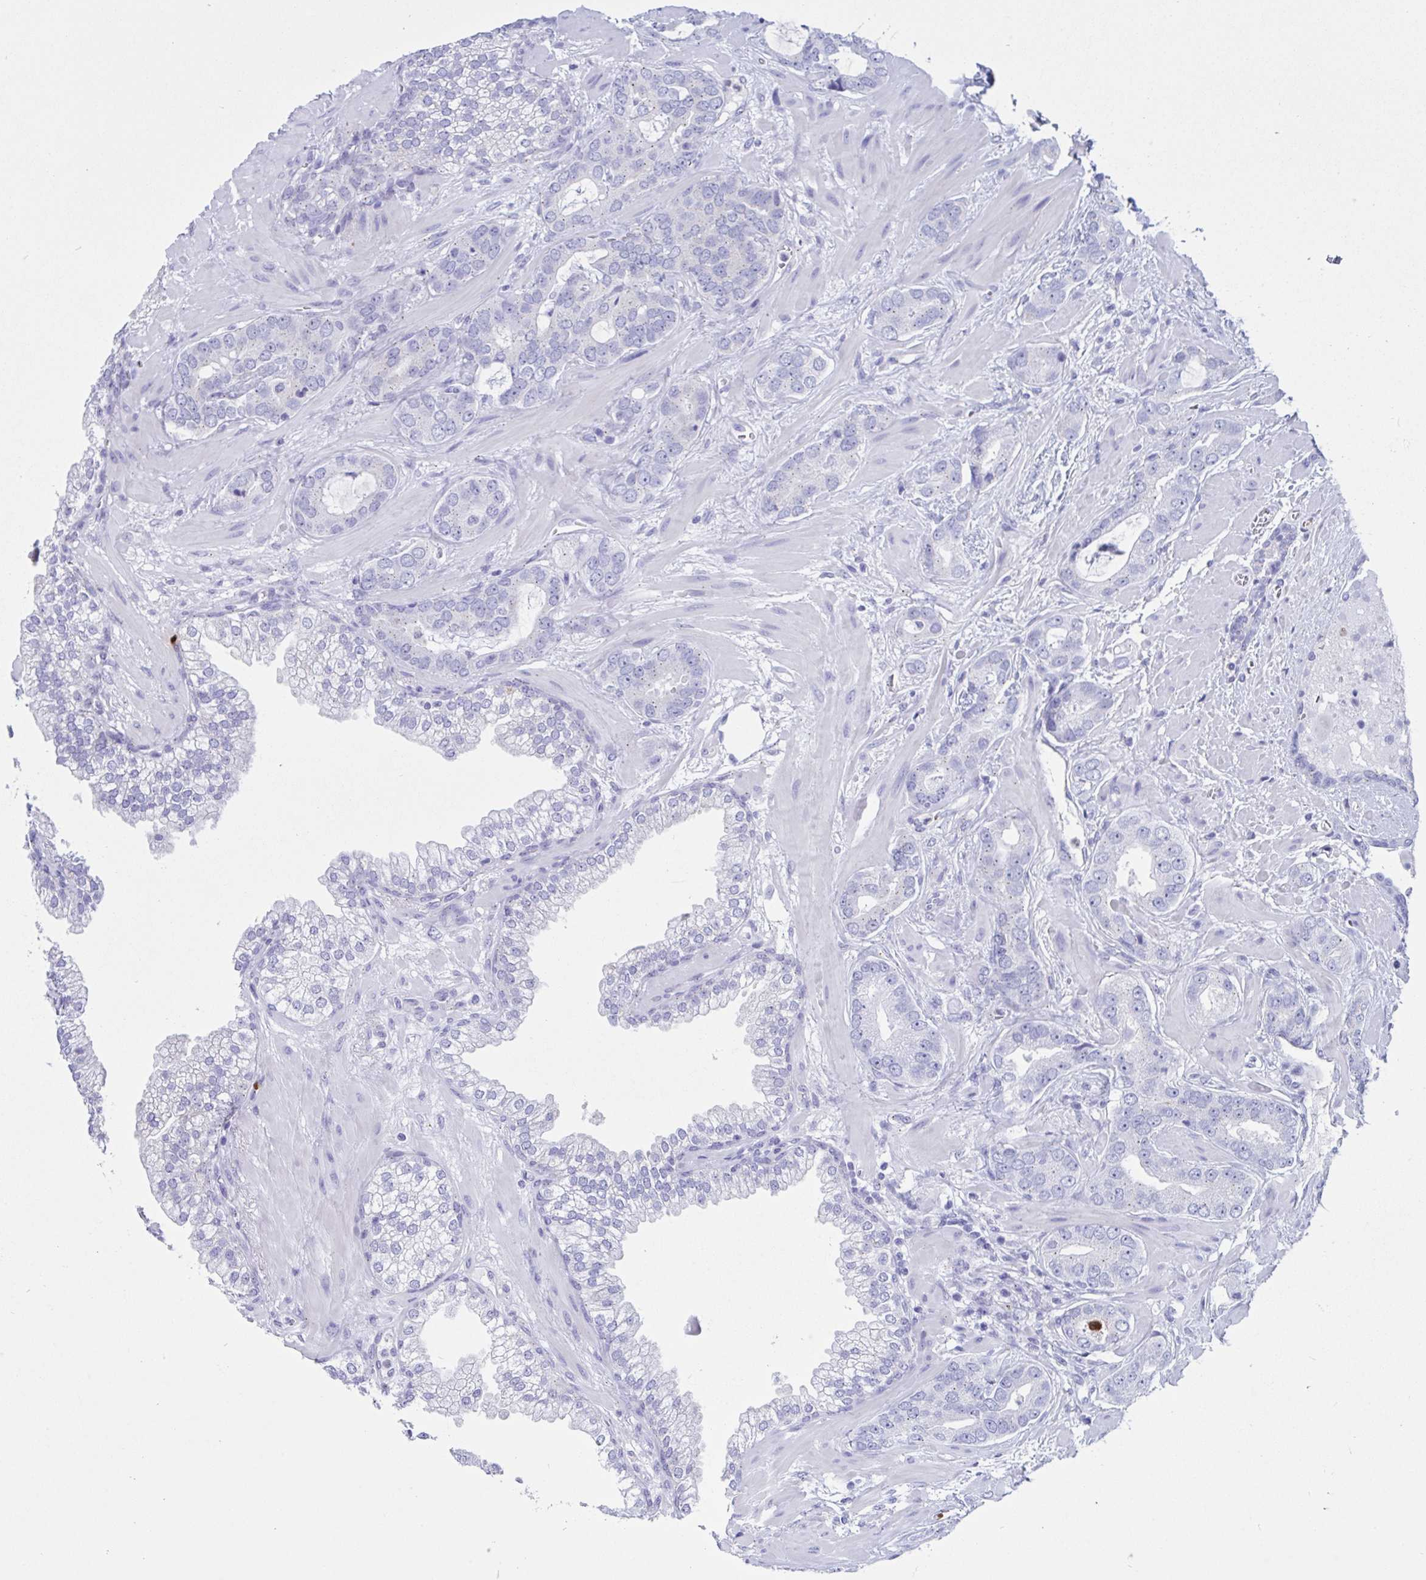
{"staining": {"intensity": "negative", "quantity": "none", "location": "none"}, "tissue": "prostate cancer", "cell_type": "Tumor cells", "image_type": "cancer", "snomed": [{"axis": "morphology", "description": "Adenocarcinoma, Low grade"}, {"axis": "topography", "description": "Prostate"}], "caption": "Immunohistochemistry (IHC) photomicrograph of human prostate adenocarcinoma (low-grade) stained for a protein (brown), which demonstrates no expression in tumor cells.", "gene": "RNASE3", "patient": {"sex": "male", "age": 62}}